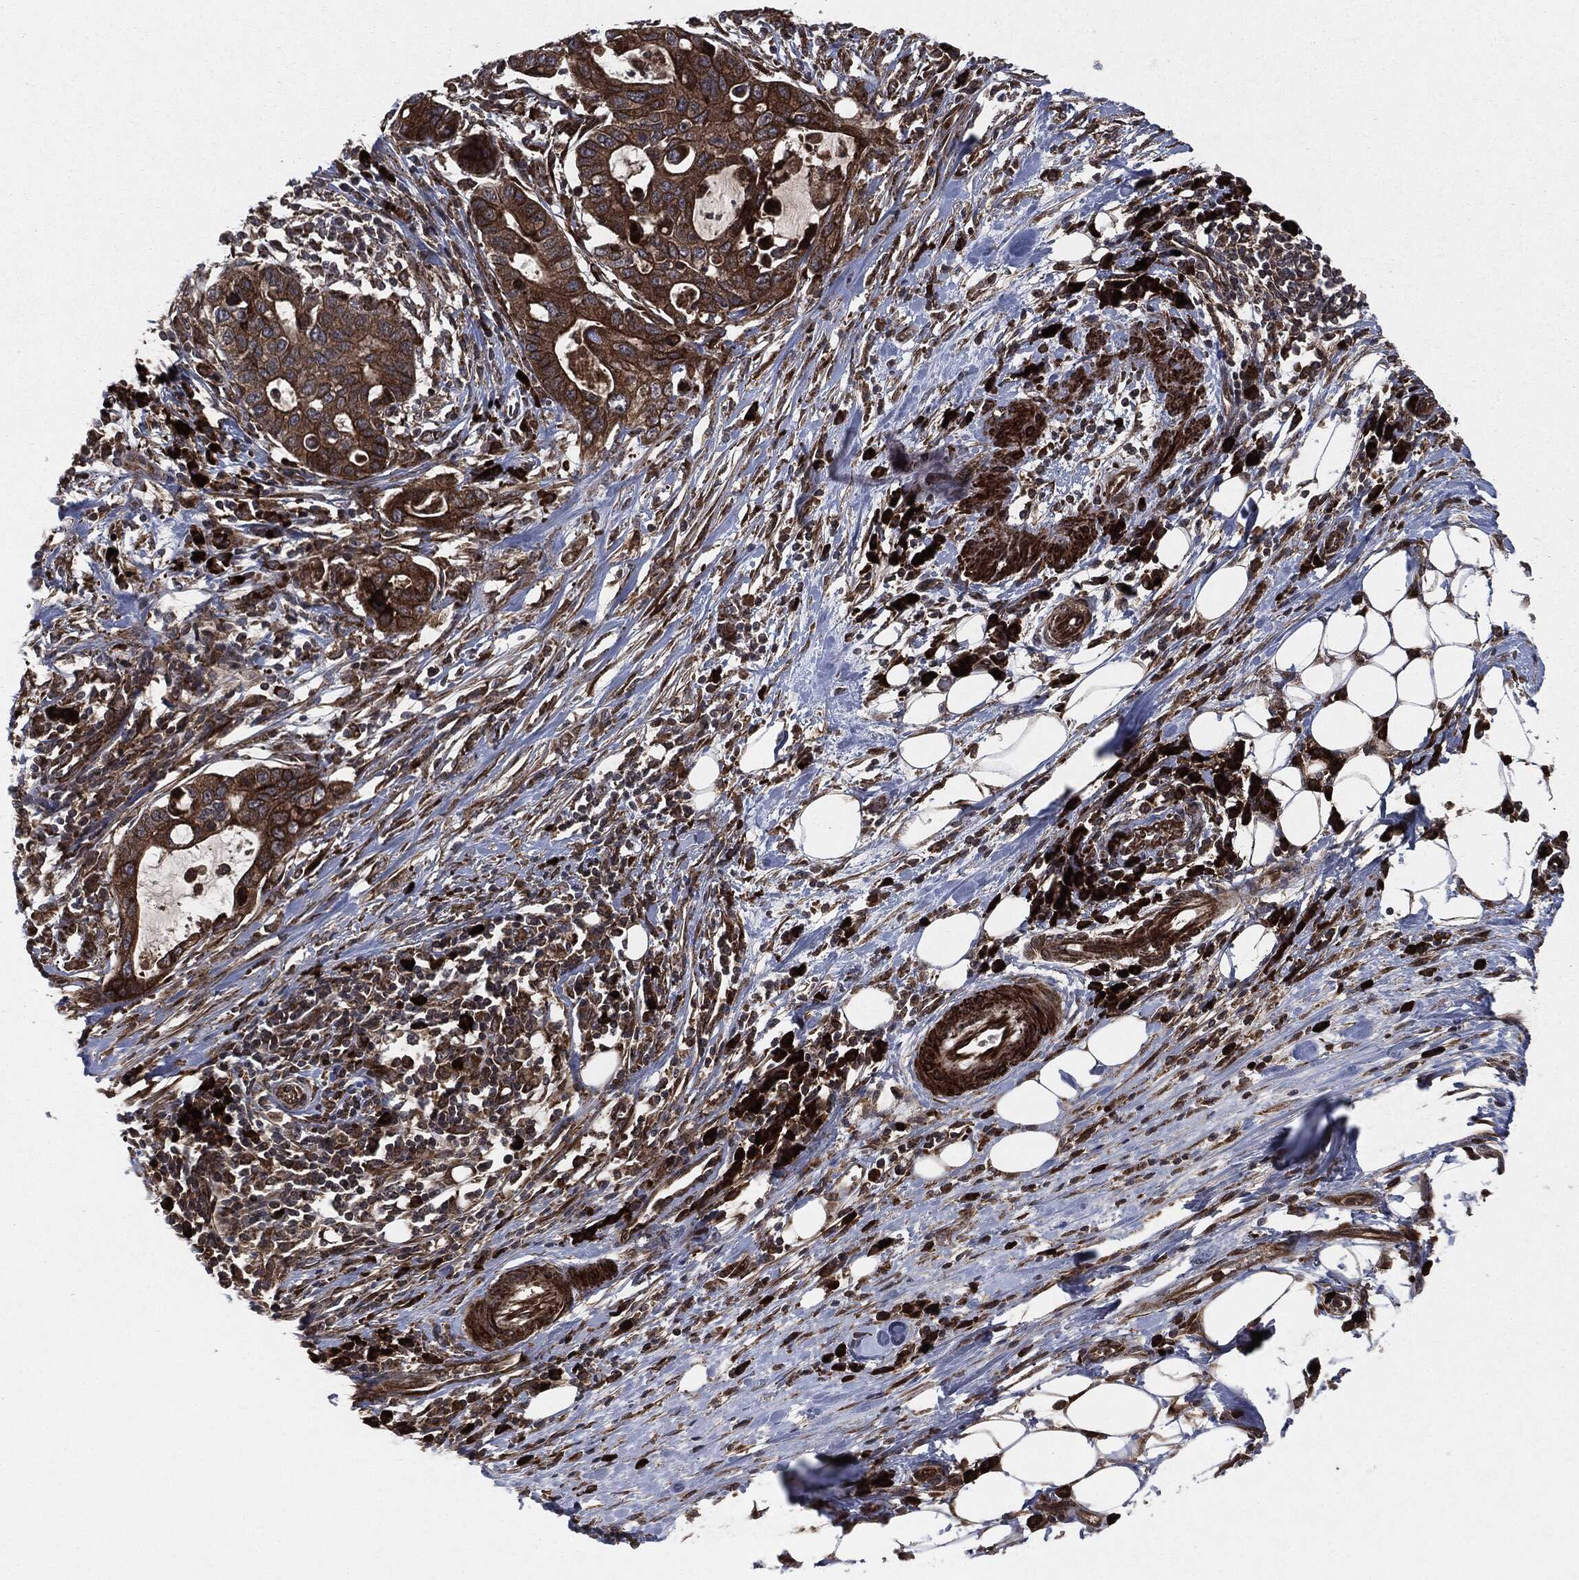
{"staining": {"intensity": "strong", "quantity": ">75%", "location": "cytoplasmic/membranous"}, "tissue": "stomach cancer", "cell_type": "Tumor cells", "image_type": "cancer", "snomed": [{"axis": "morphology", "description": "Adenocarcinoma, NOS"}, {"axis": "topography", "description": "Stomach"}], "caption": "The histopathology image displays staining of stomach cancer (adenocarcinoma), revealing strong cytoplasmic/membranous protein expression (brown color) within tumor cells.", "gene": "RAF1", "patient": {"sex": "male", "age": 54}}